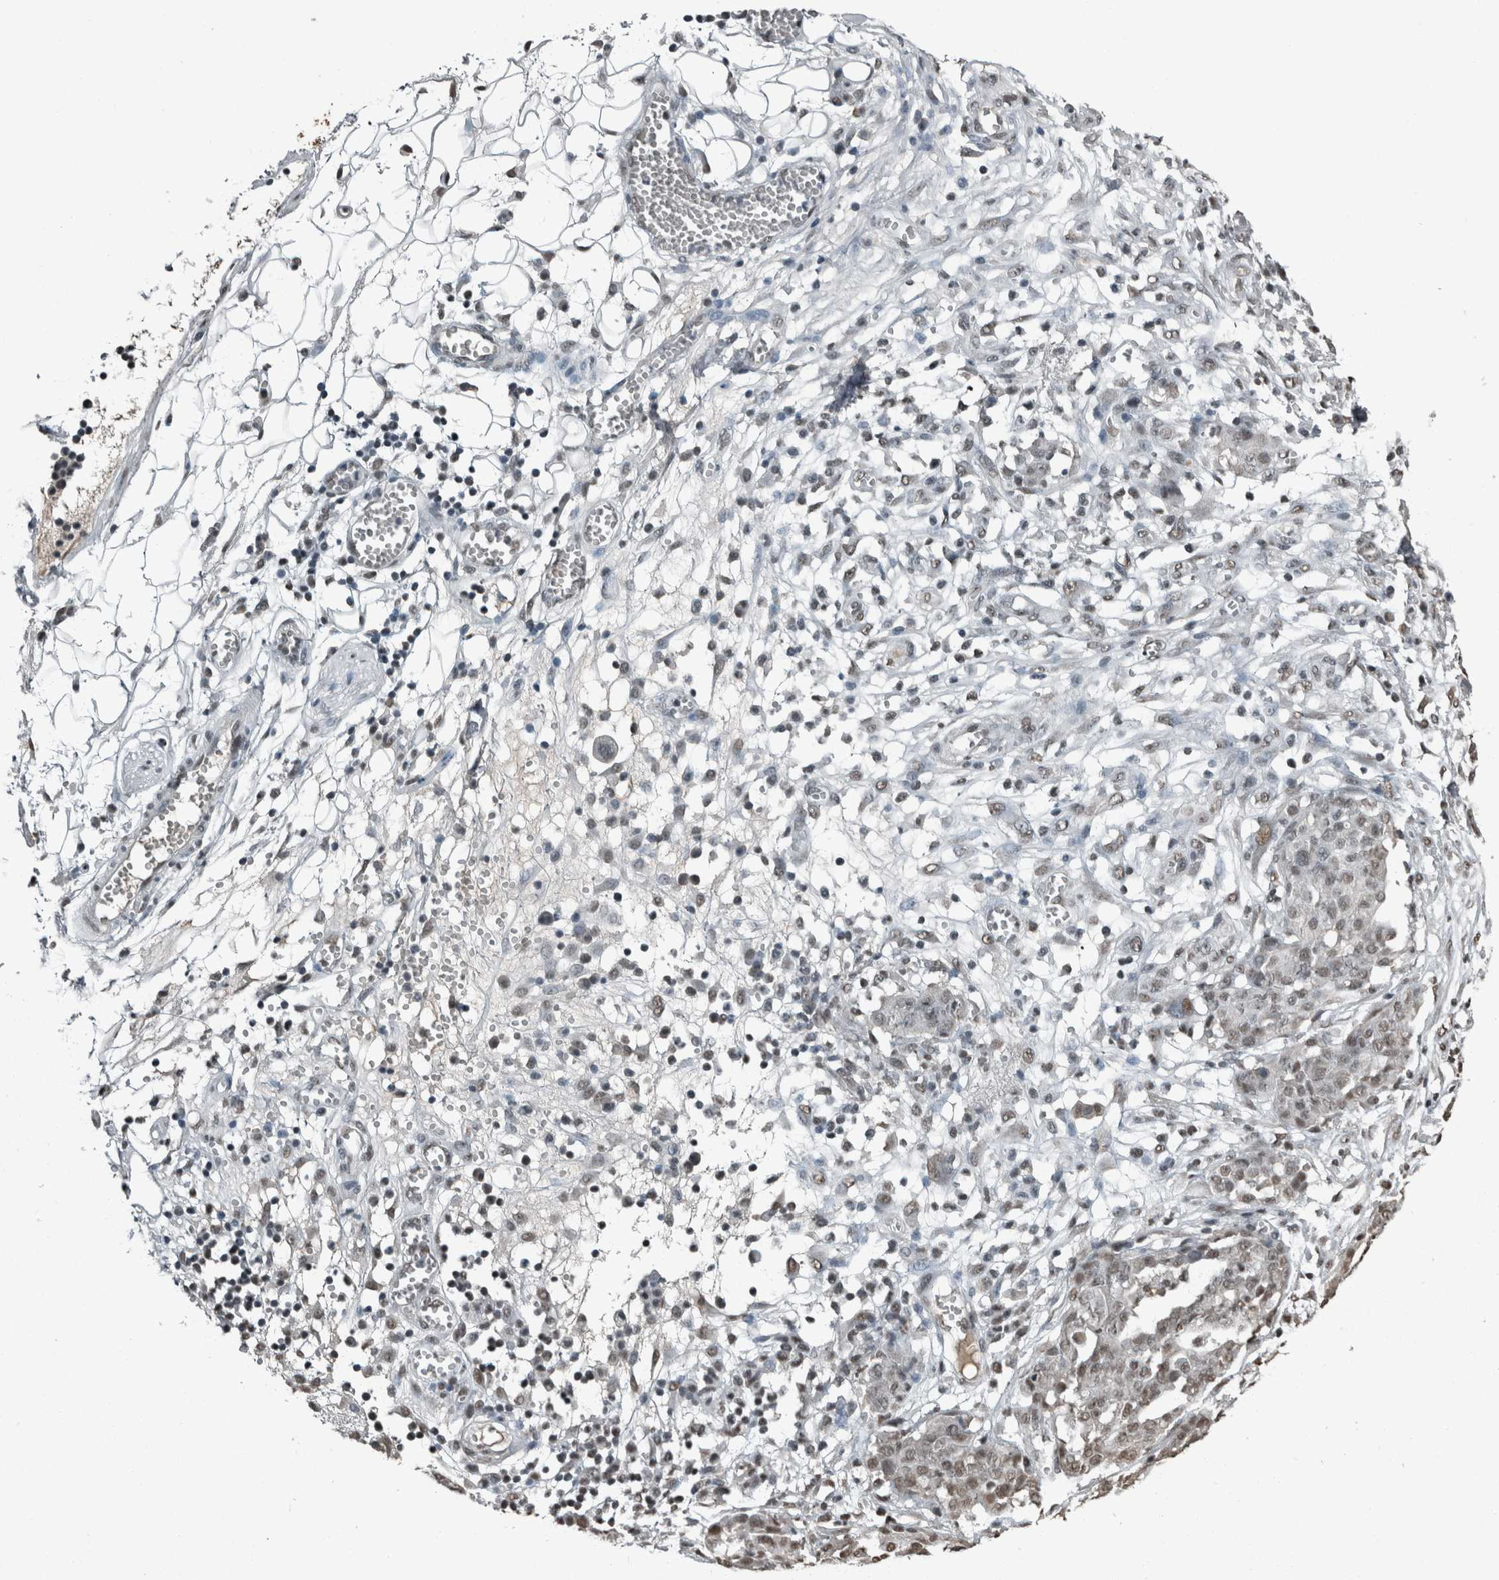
{"staining": {"intensity": "weak", "quantity": "<25%", "location": "nuclear"}, "tissue": "ovarian cancer", "cell_type": "Tumor cells", "image_type": "cancer", "snomed": [{"axis": "morphology", "description": "Cystadenocarcinoma, serous, NOS"}, {"axis": "topography", "description": "Soft tissue"}, {"axis": "topography", "description": "Ovary"}], "caption": "A high-resolution micrograph shows IHC staining of ovarian cancer (serous cystadenocarcinoma), which exhibits no significant staining in tumor cells.", "gene": "TGS1", "patient": {"sex": "female", "age": 57}}